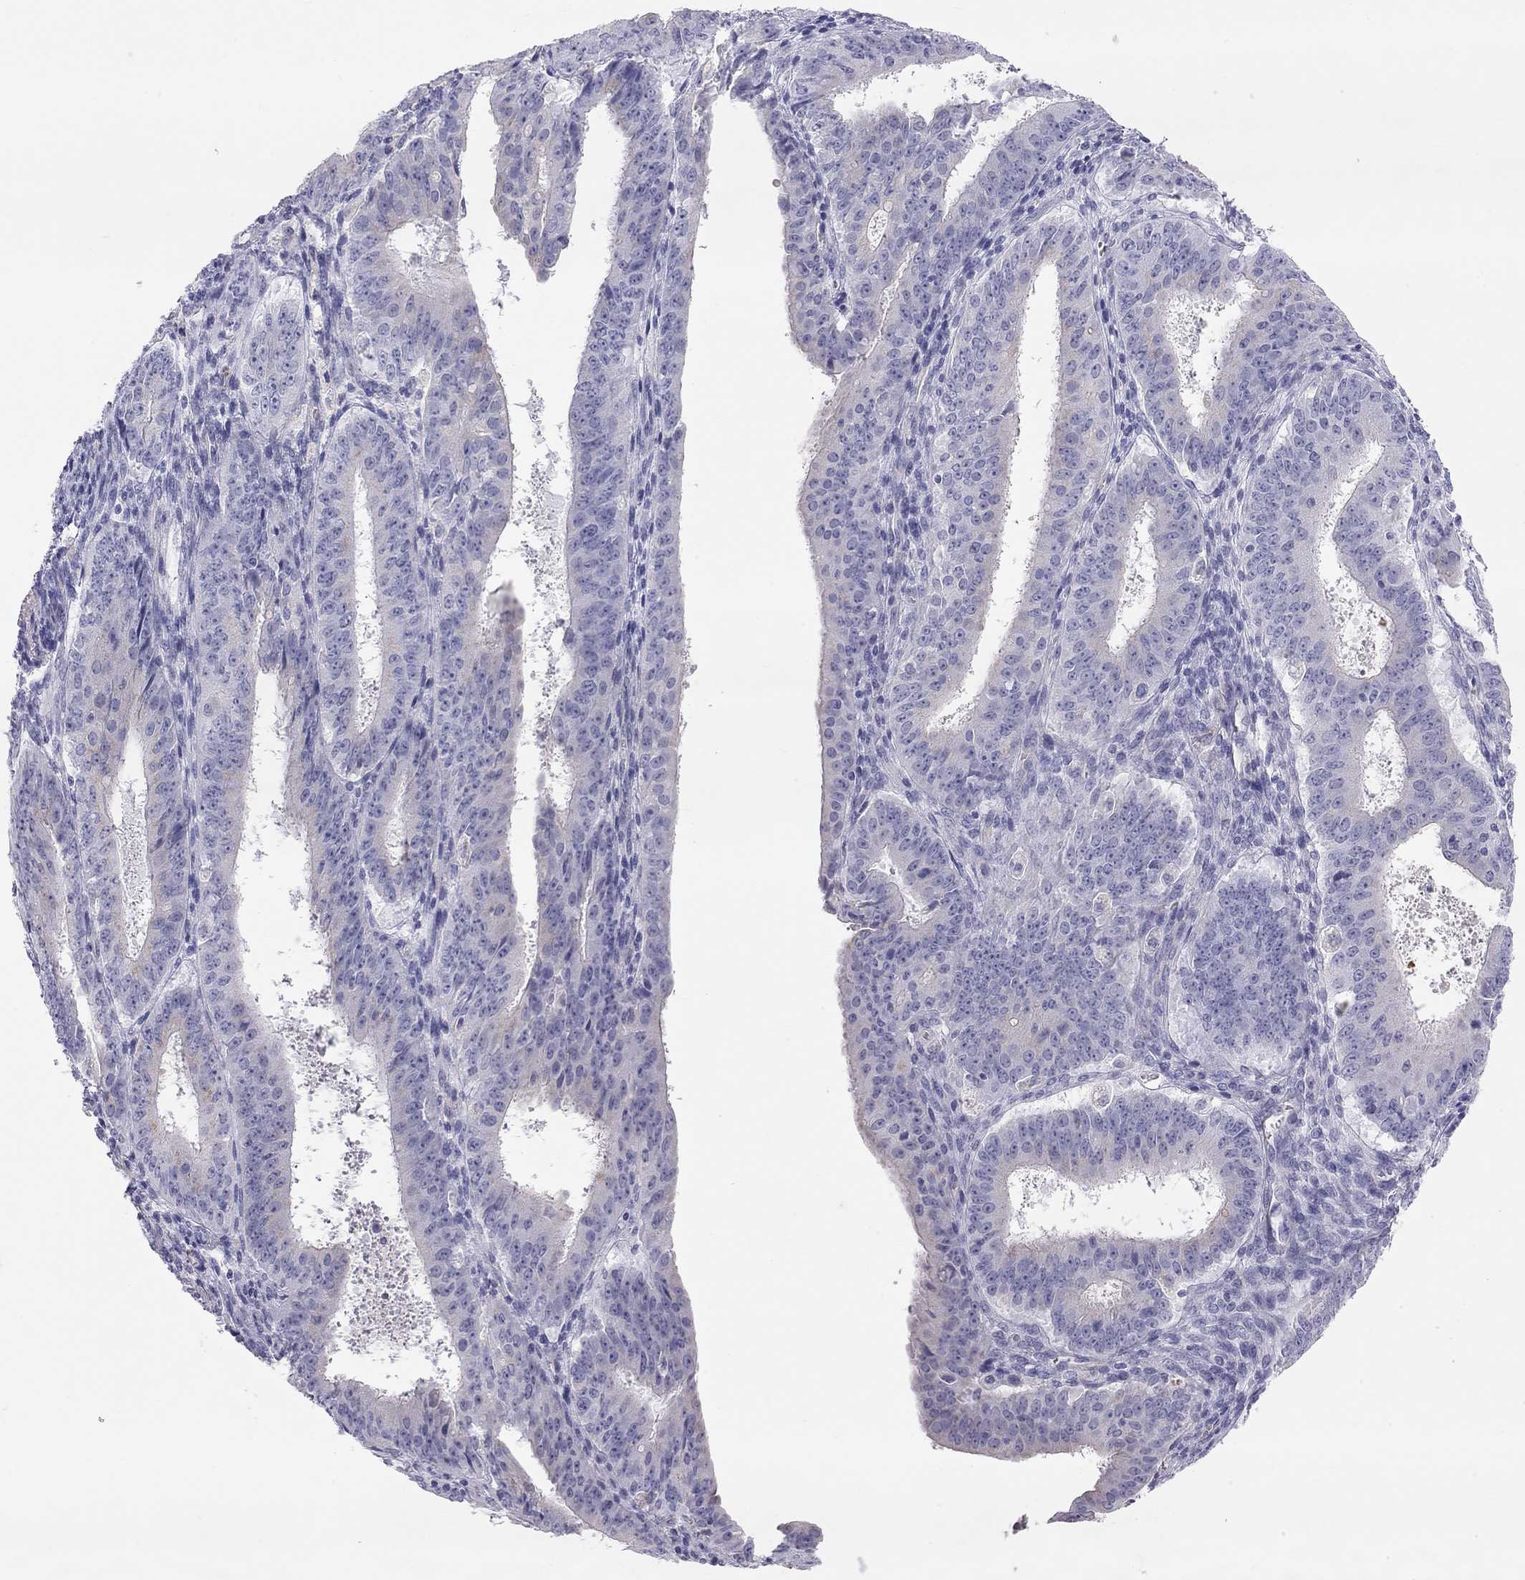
{"staining": {"intensity": "negative", "quantity": "none", "location": "none"}, "tissue": "ovarian cancer", "cell_type": "Tumor cells", "image_type": "cancer", "snomed": [{"axis": "morphology", "description": "Carcinoma, endometroid"}, {"axis": "topography", "description": "Ovary"}], "caption": "Tumor cells are negative for brown protein staining in ovarian cancer.", "gene": "TDRD6", "patient": {"sex": "female", "age": 42}}